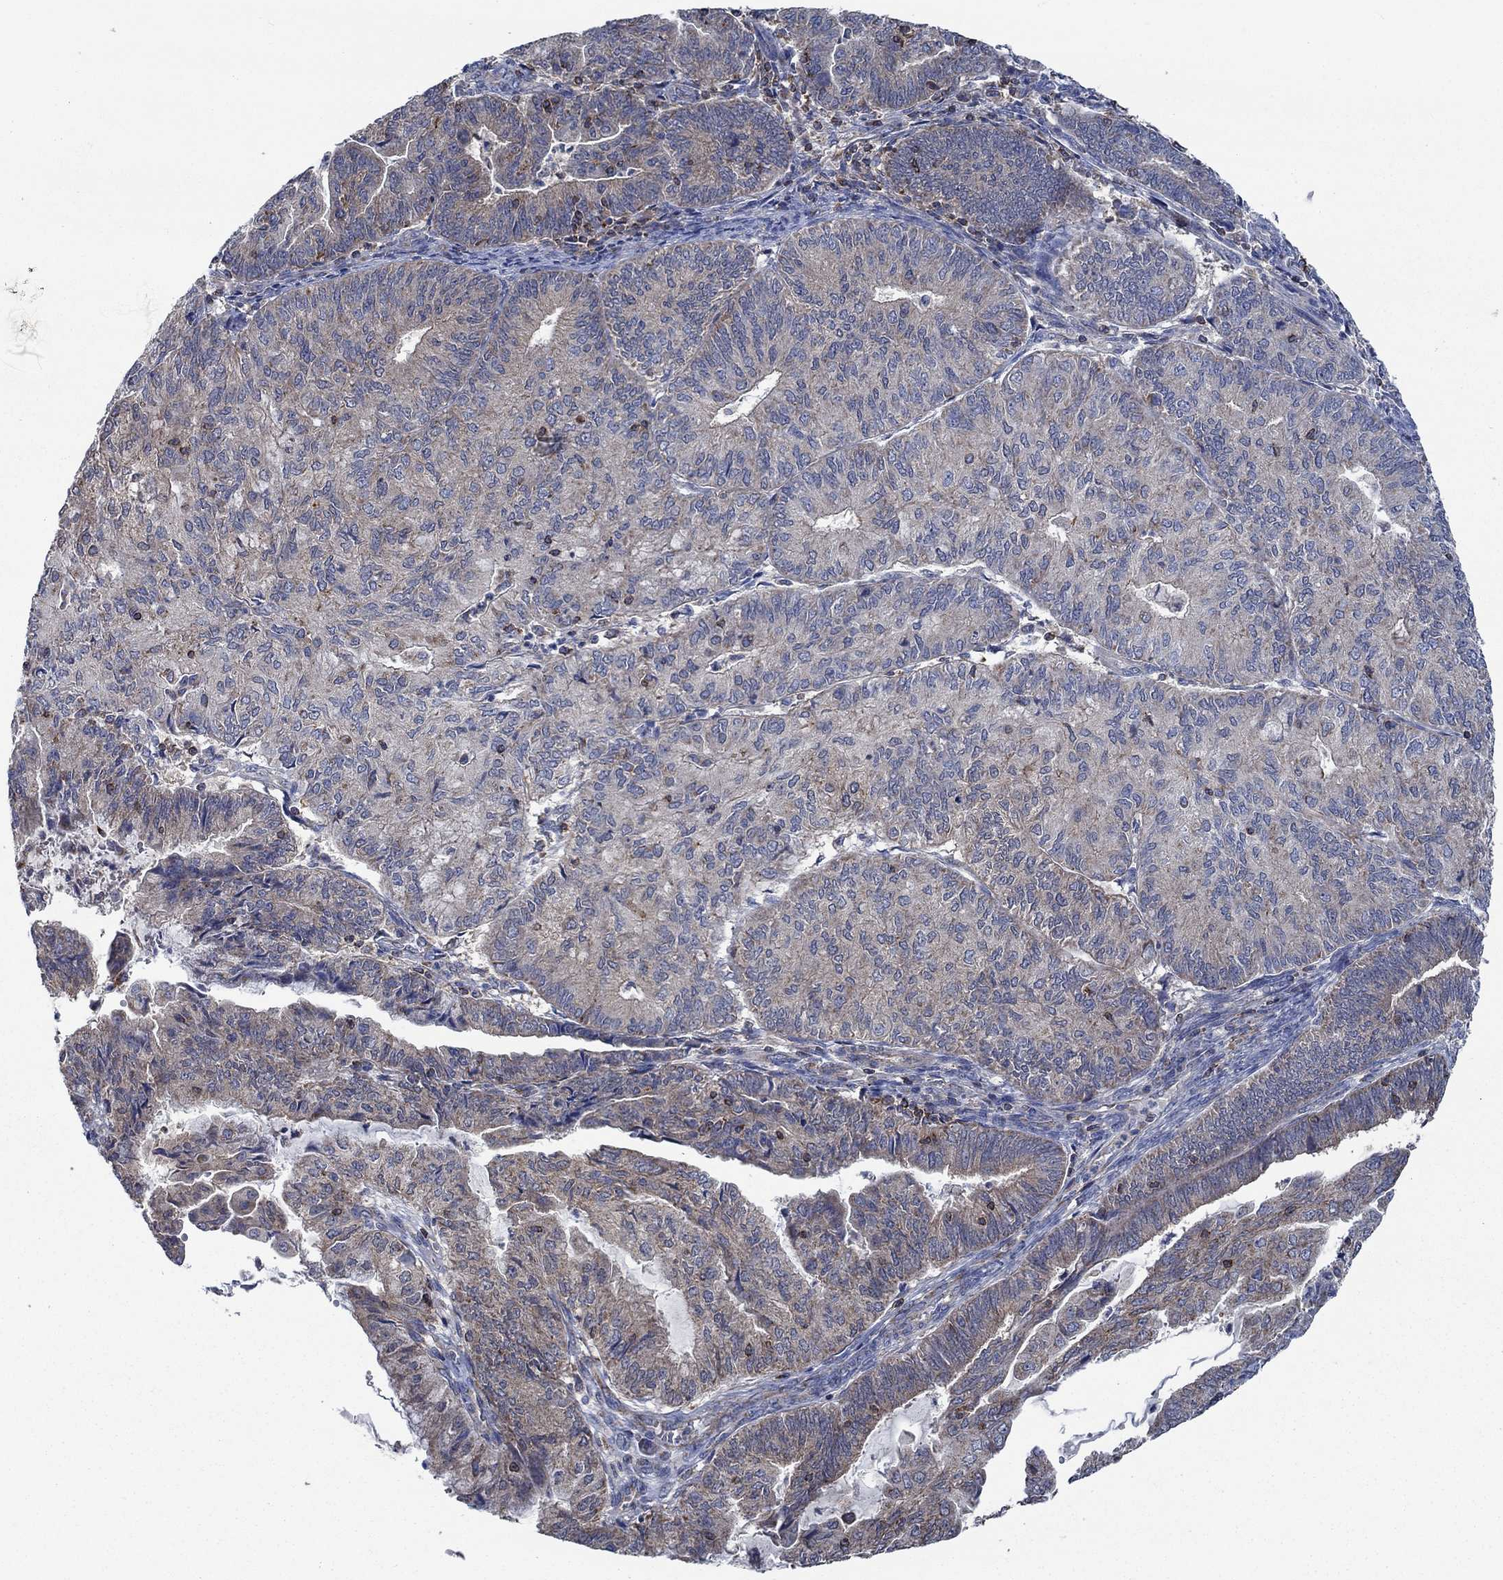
{"staining": {"intensity": "weak", "quantity": "25%-75%", "location": "cytoplasmic/membranous"}, "tissue": "endometrial cancer", "cell_type": "Tumor cells", "image_type": "cancer", "snomed": [{"axis": "morphology", "description": "Adenocarcinoma, NOS"}, {"axis": "topography", "description": "Endometrium"}], "caption": "This photomicrograph shows IHC staining of human endometrial adenocarcinoma, with low weak cytoplasmic/membranous expression in approximately 25%-75% of tumor cells.", "gene": "STXBP6", "patient": {"sex": "female", "age": 82}}